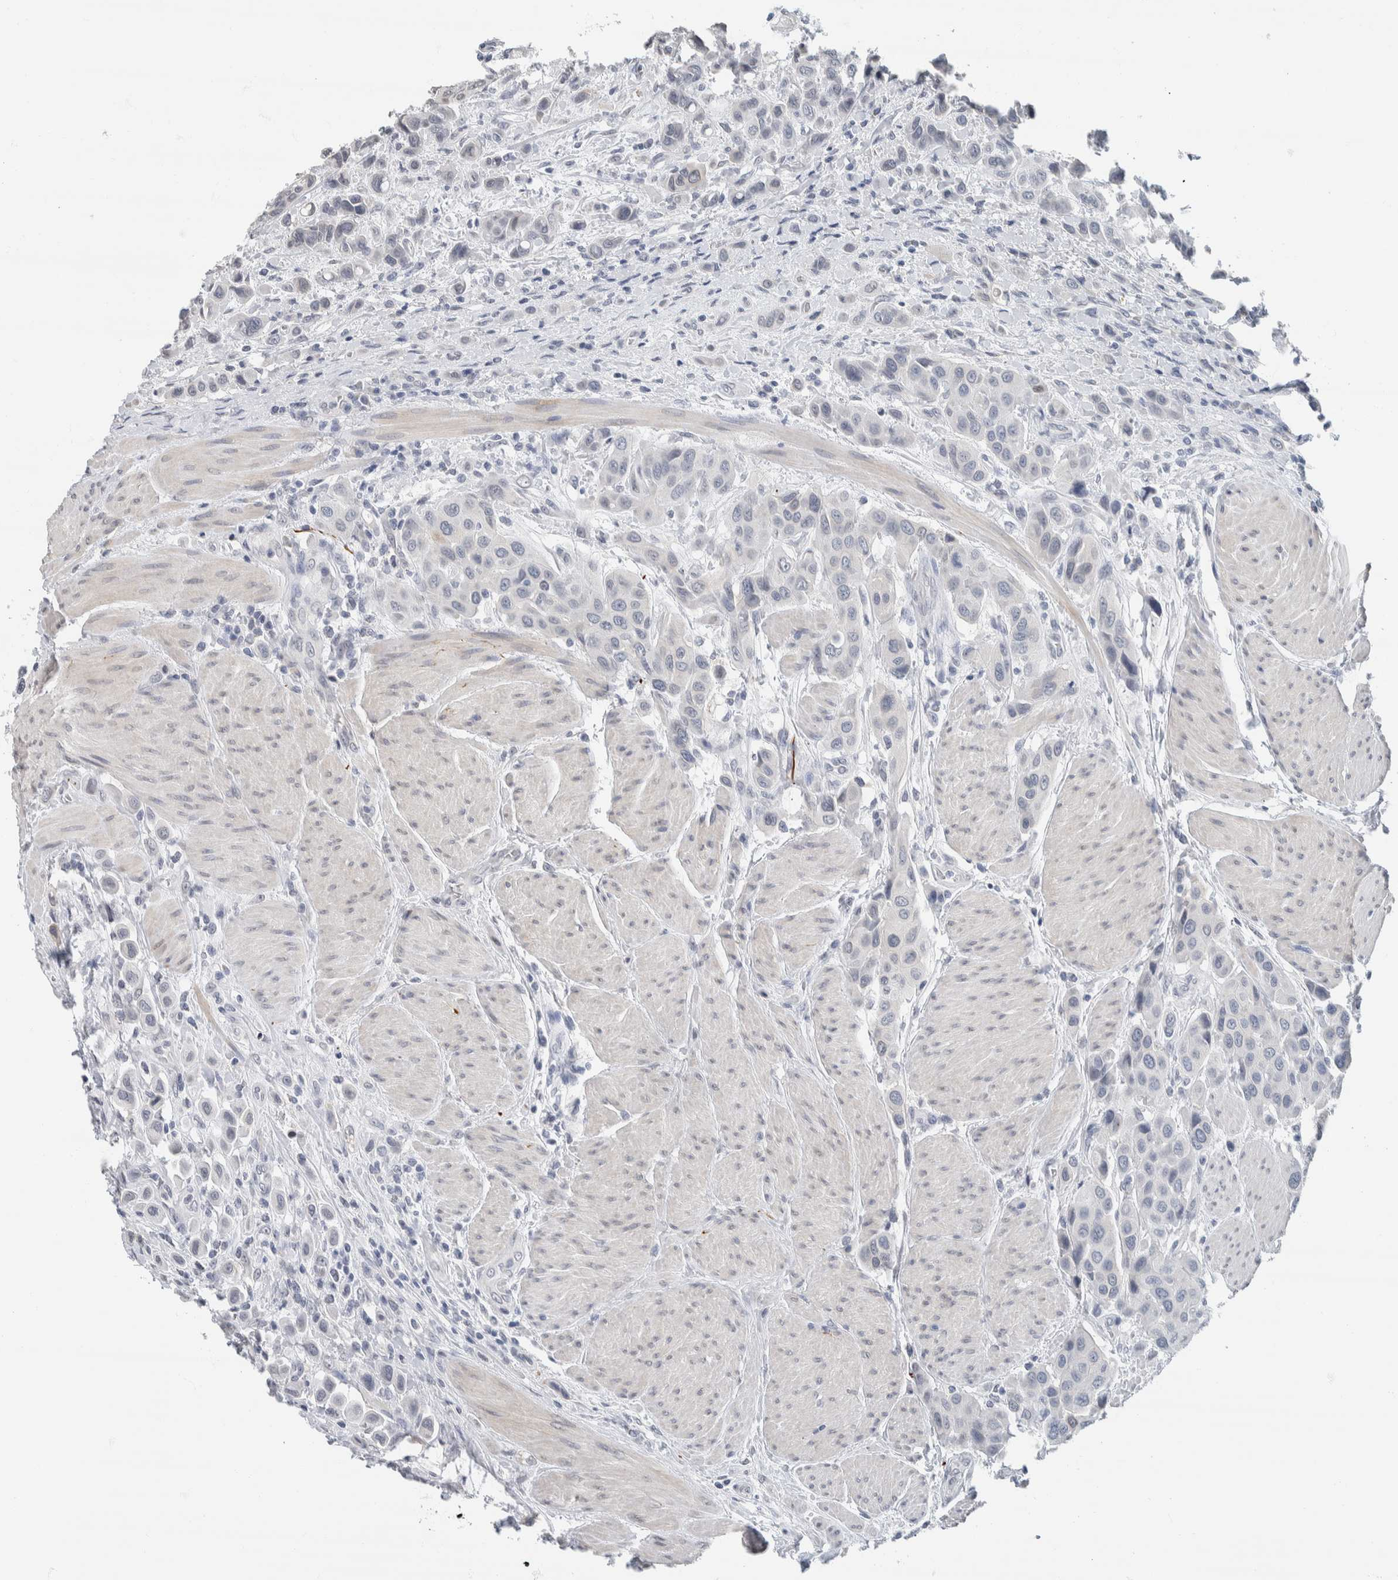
{"staining": {"intensity": "negative", "quantity": "none", "location": "none"}, "tissue": "urothelial cancer", "cell_type": "Tumor cells", "image_type": "cancer", "snomed": [{"axis": "morphology", "description": "Urothelial carcinoma, High grade"}, {"axis": "topography", "description": "Urinary bladder"}], "caption": "Tumor cells are negative for brown protein staining in high-grade urothelial carcinoma. (DAB (3,3'-diaminobenzidine) immunohistochemistry (IHC), high magnification).", "gene": "NEFM", "patient": {"sex": "male", "age": 50}}